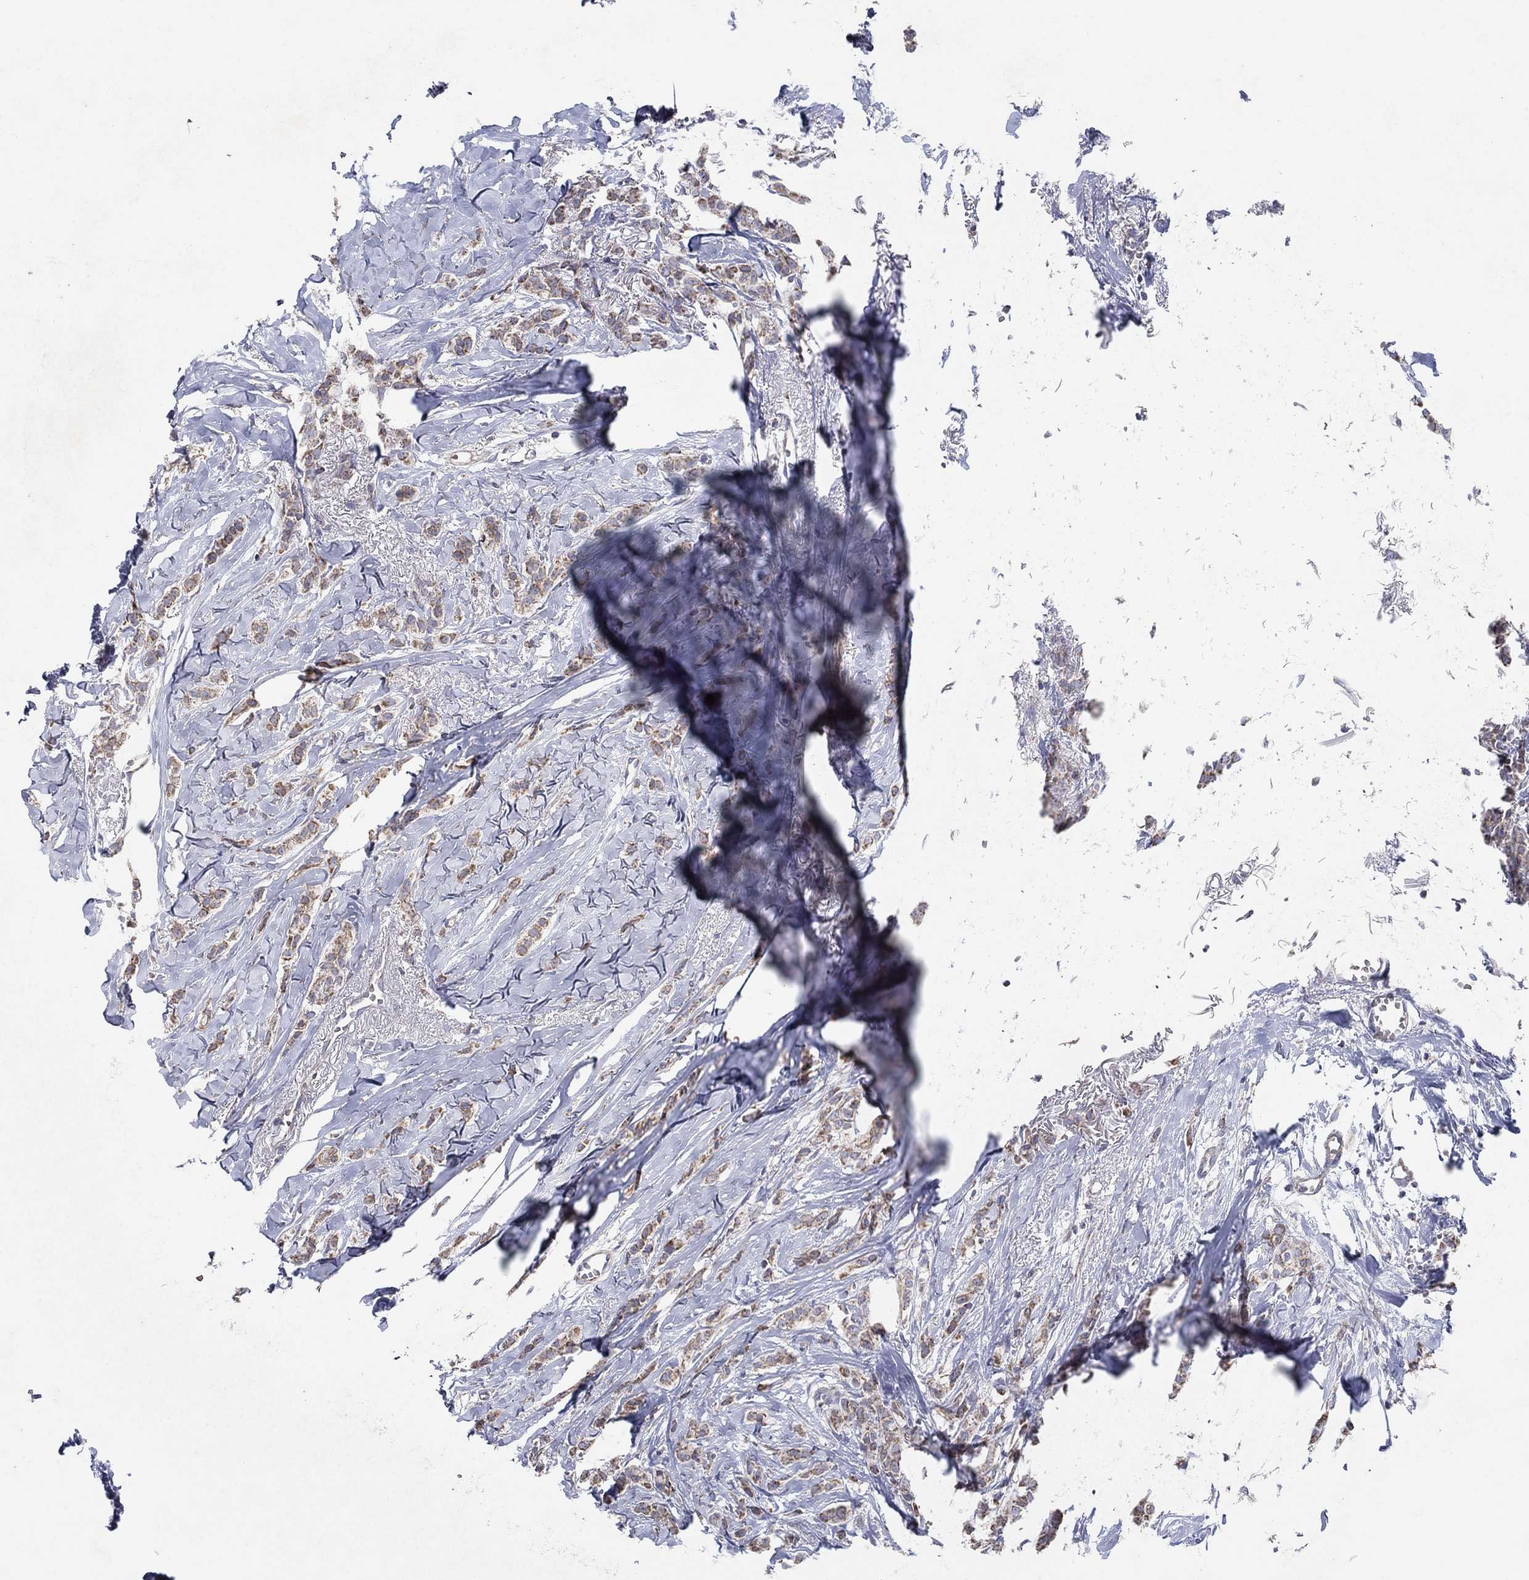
{"staining": {"intensity": "weak", "quantity": ">75%", "location": "cytoplasmic/membranous"}, "tissue": "breast cancer", "cell_type": "Tumor cells", "image_type": "cancer", "snomed": [{"axis": "morphology", "description": "Duct carcinoma"}, {"axis": "topography", "description": "Breast"}], "caption": "Tumor cells show weak cytoplasmic/membranous expression in approximately >75% of cells in intraductal carcinoma (breast). The staining was performed using DAB (3,3'-diaminobenzidine), with brown indicating positive protein expression. Nuclei are stained blue with hematoxylin.", "gene": "C9orf85", "patient": {"sex": "female", "age": 85}}